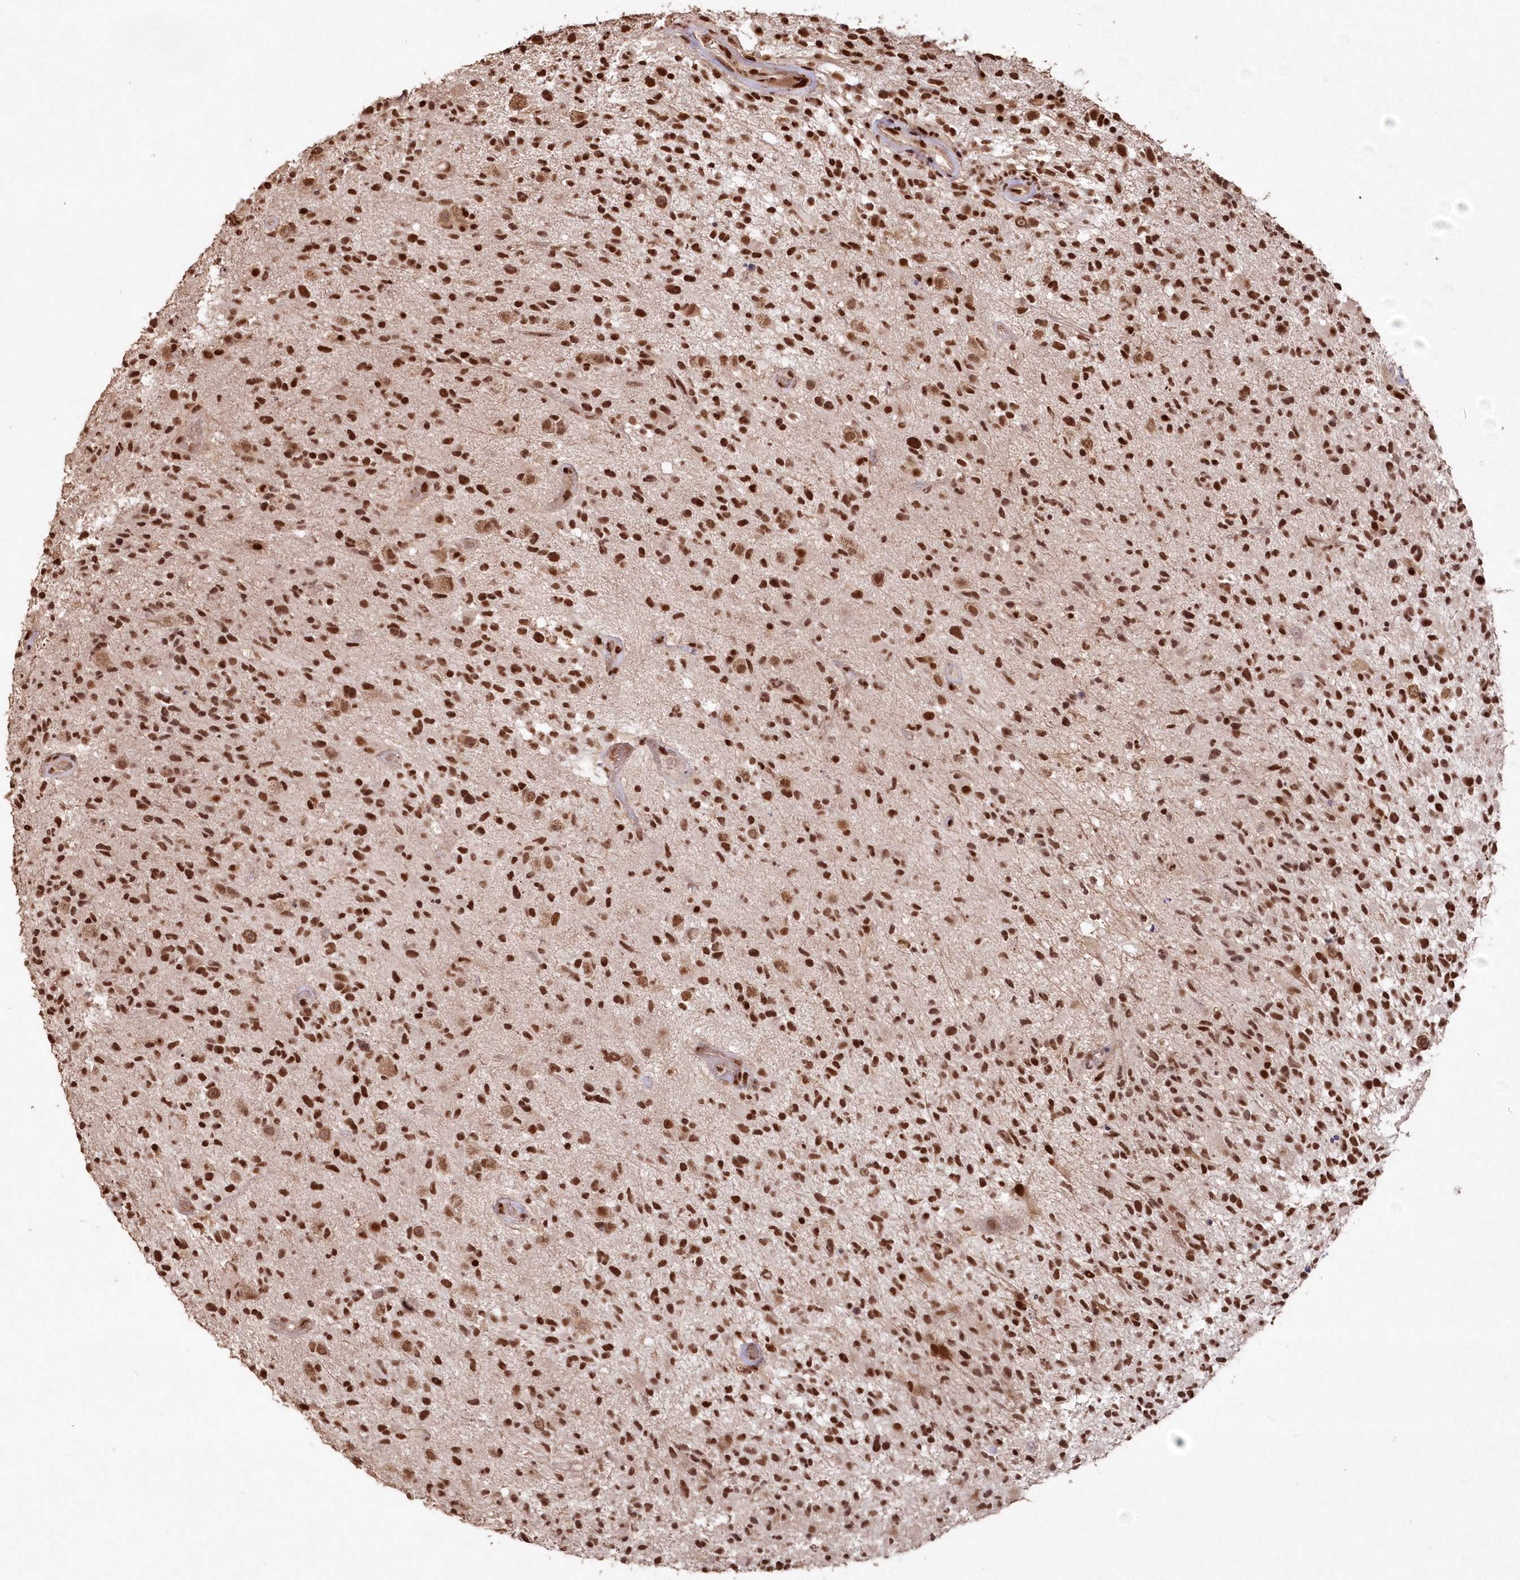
{"staining": {"intensity": "strong", "quantity": ">75%", "location": "nuclear"}, "tissue": "glioma", "cell_type": "Tumor cells", "image_type": "cancer", "snomed": [{"axis": "morphology", "description": "Glioma, malignant, High grade"}, {"axis": "morphology", "description": "Glioblastoma, NOS"}, {"axis": "topography", "description": "Brain"}], "caption": "Tumor cells display high levels of strong nuclear expression in approximately >75% of cells in human glioma. The staining is performed using DAB (3,3'-diaminobenzidine) brown chromogen to label protein expression. The nuclei are counter-stained blue using hematoxylin.", "gene": "PDS5A", "patient": {"sex": "male", "age": 60}}